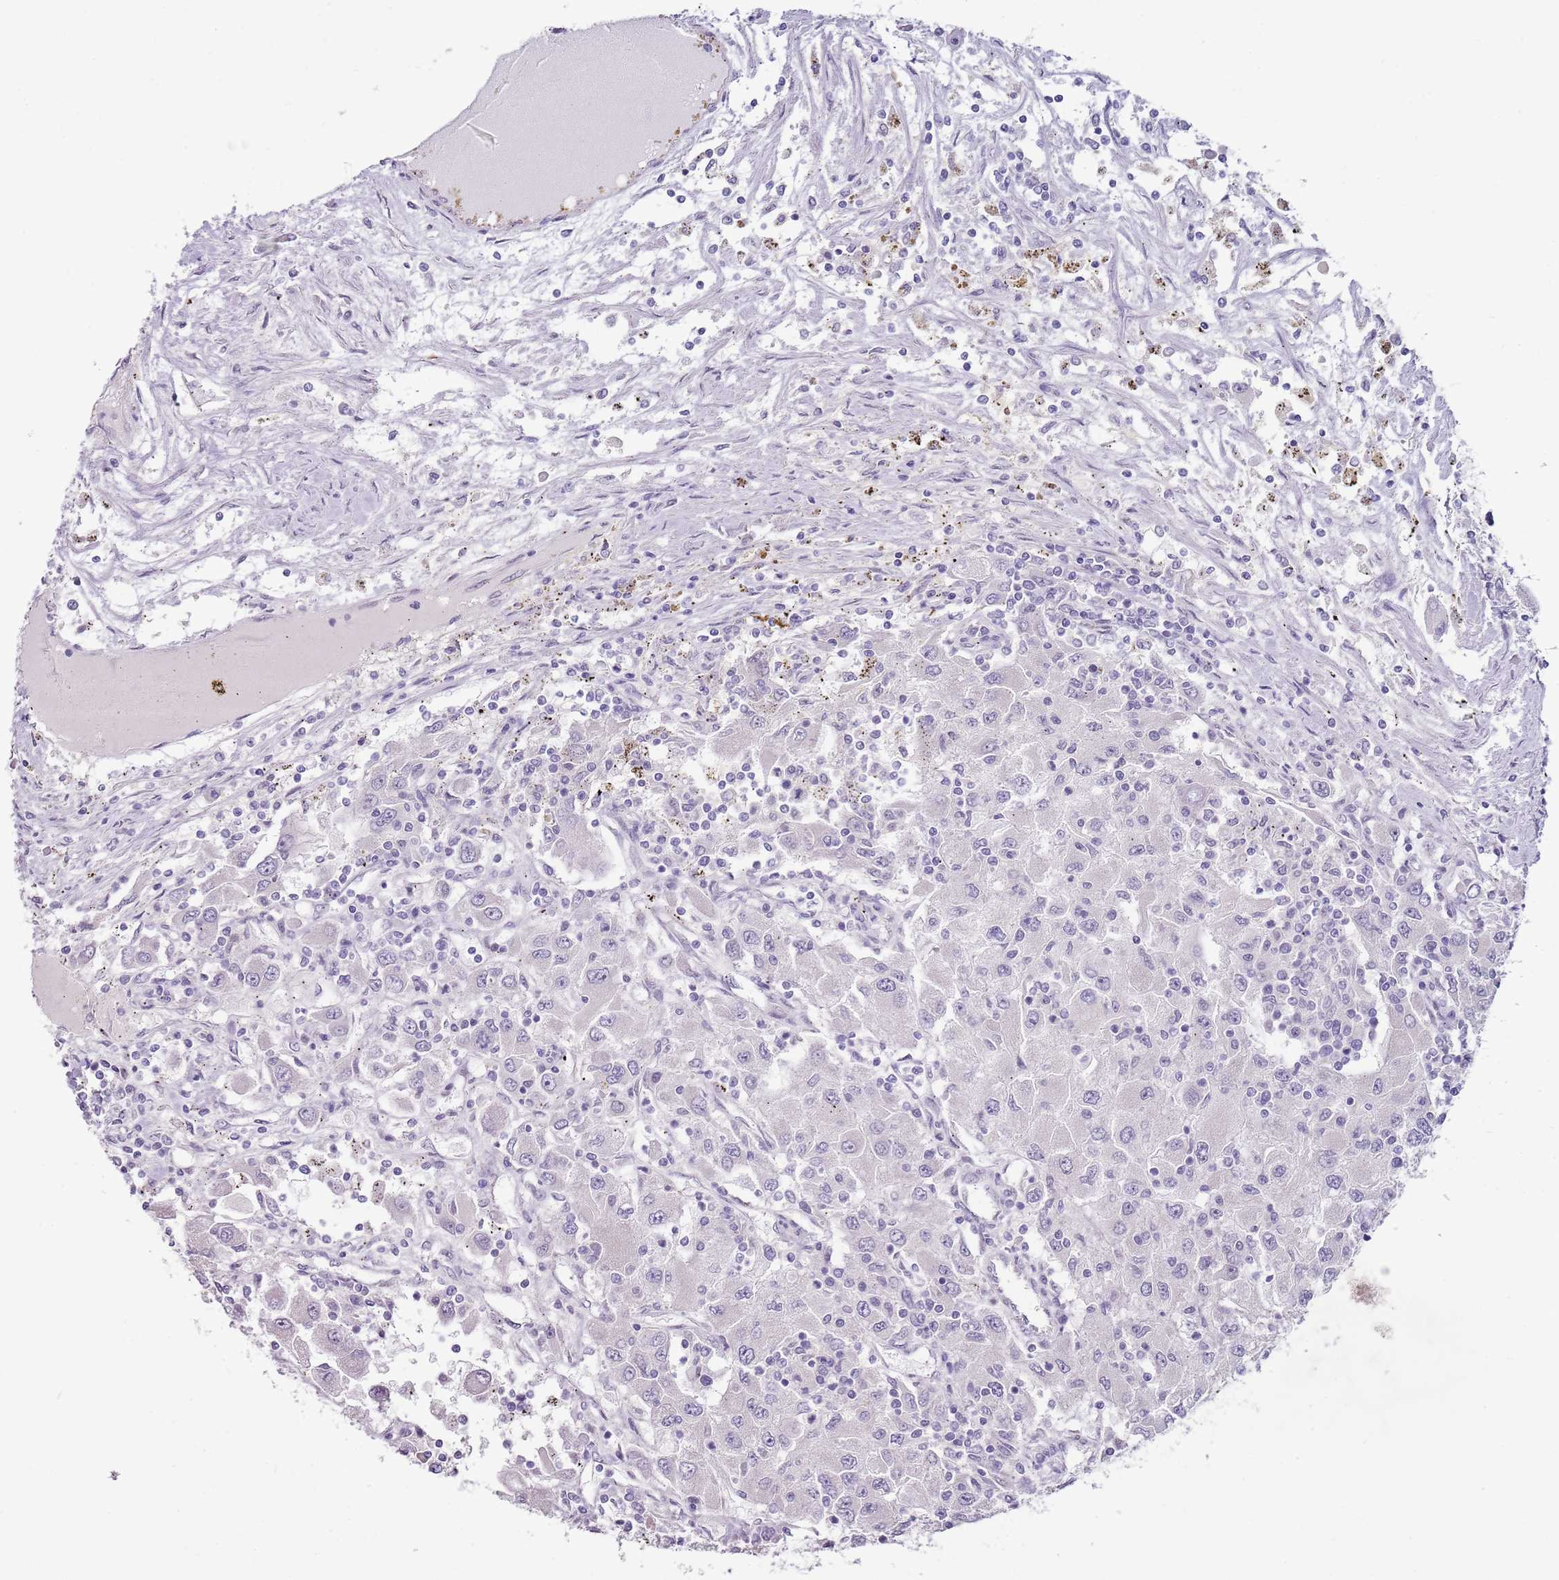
{"staining": {"intensity": "negative", "quantity": "none", "location": "none"}, "tissue": "renal cancer", "cell_type": "Tumor cells", "image_type": "cancer", "snomed": [{"axis": "morphology", "description": "Adenocarcinoma, NOS"}, {"axis": "topography", "description": "Kidney"}], "caption": "The micrograph shows no significant positivity in tumor cells of renal cancer (adenocarcinoma). The staining was performed using DAB to visualize the protein expression in brown, while the nuclei were stained in blue with hematoxylin (Magnification: 20x).", "gene": "NBPF3", "patient": {"sex": "female", "age": 67}}